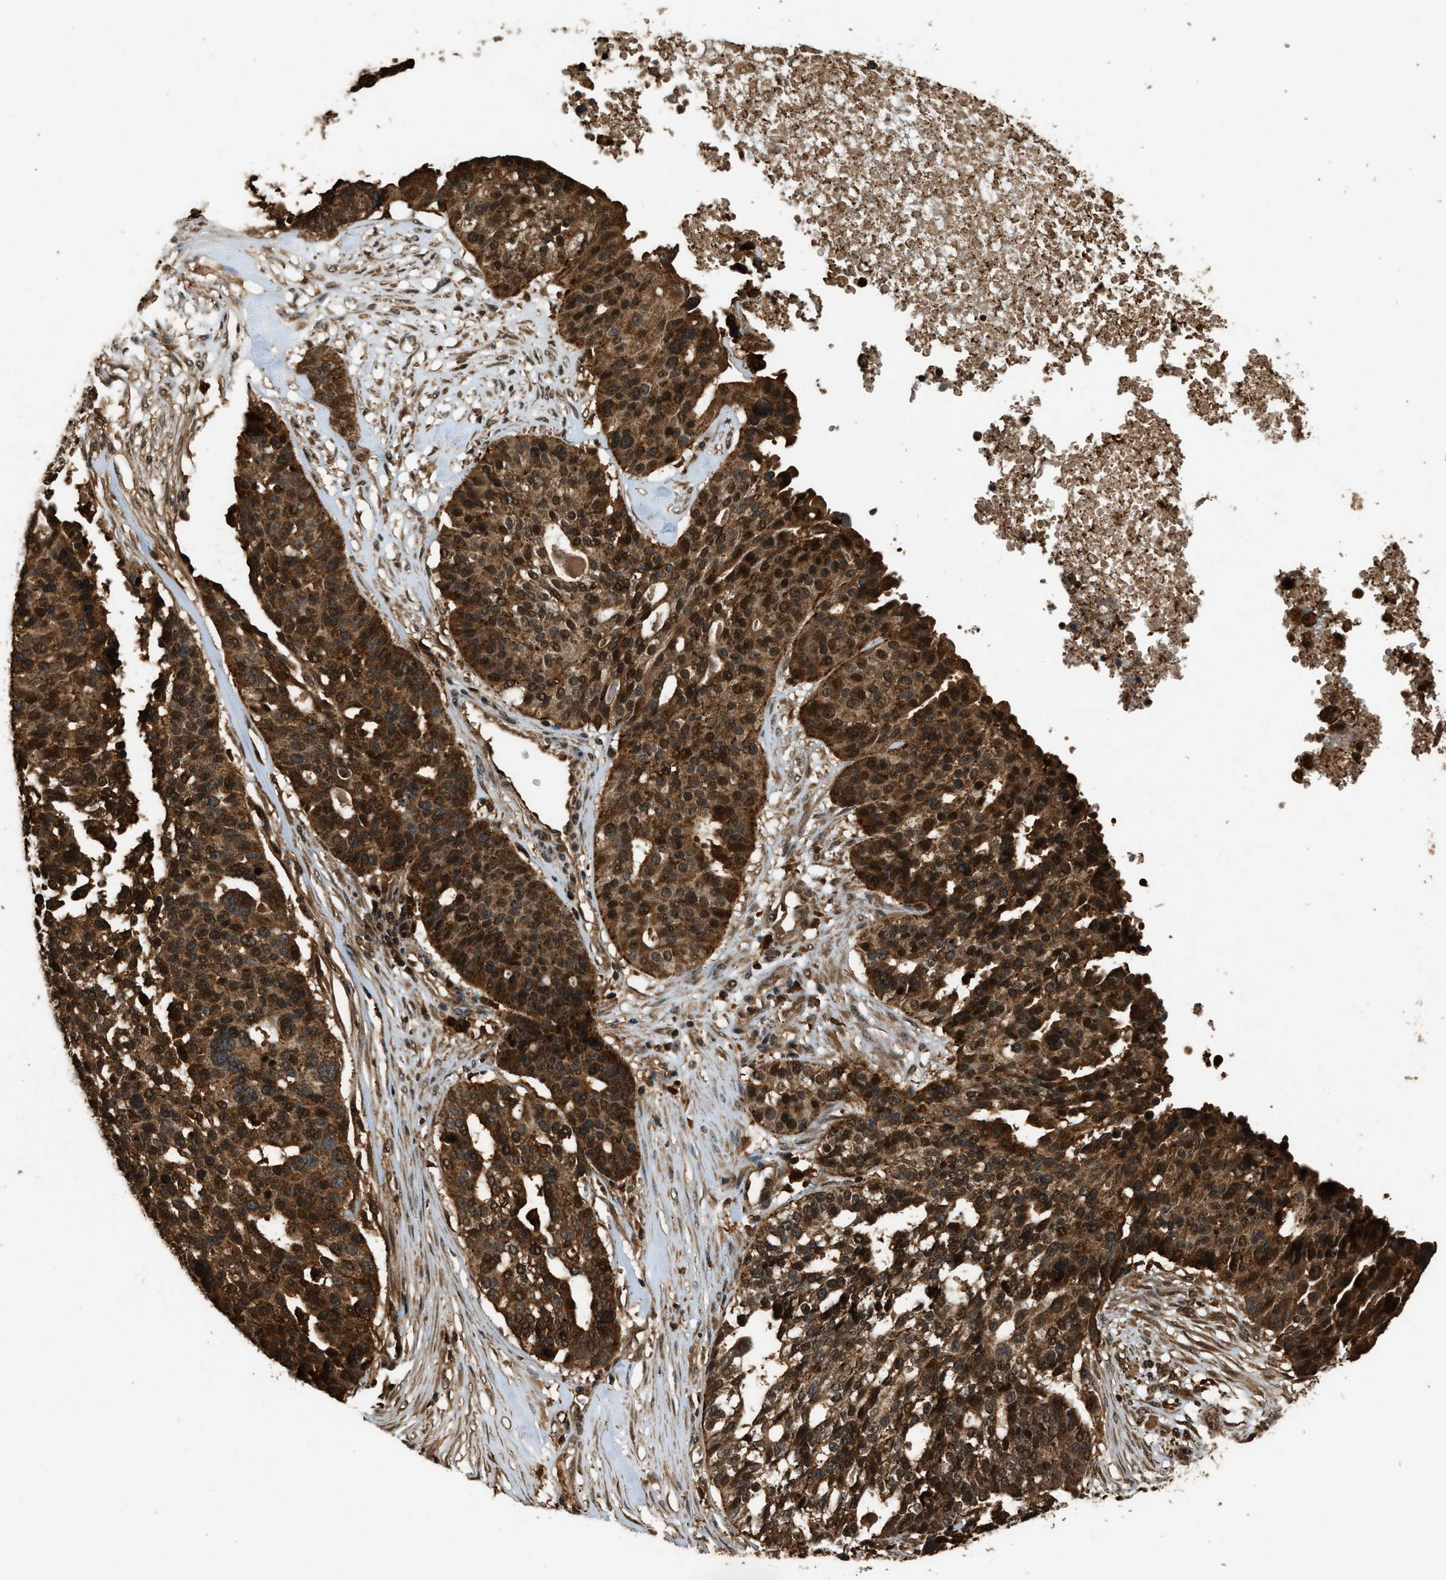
{"staining": {"intensity": "moderate", "quantity": ">75%", "location": "cytoplasmic/membranous,nuclear"}, "tissue": "ovarian cancer", "cell_type": "Tumor cells", "image_type": "cancer", "snomed": [{"axis": "morphology", "description": "Cystadenocarcinoma, serous, NOS"}, {"axis": "topography", "description": "Ovary"}], "caption": "IHC micrograph of neoplastic tissue: human ovarian cancer stained using IHC reveals medium levels of moderate protein expression localized specifically in the cytoplasmic/membranous and nuclear of tumor cells, appearing as a cytoplasmic/membranous and nuclear brown color.", "gene": "RAP2A", "patient": {"sex": "female", "age": 59}}